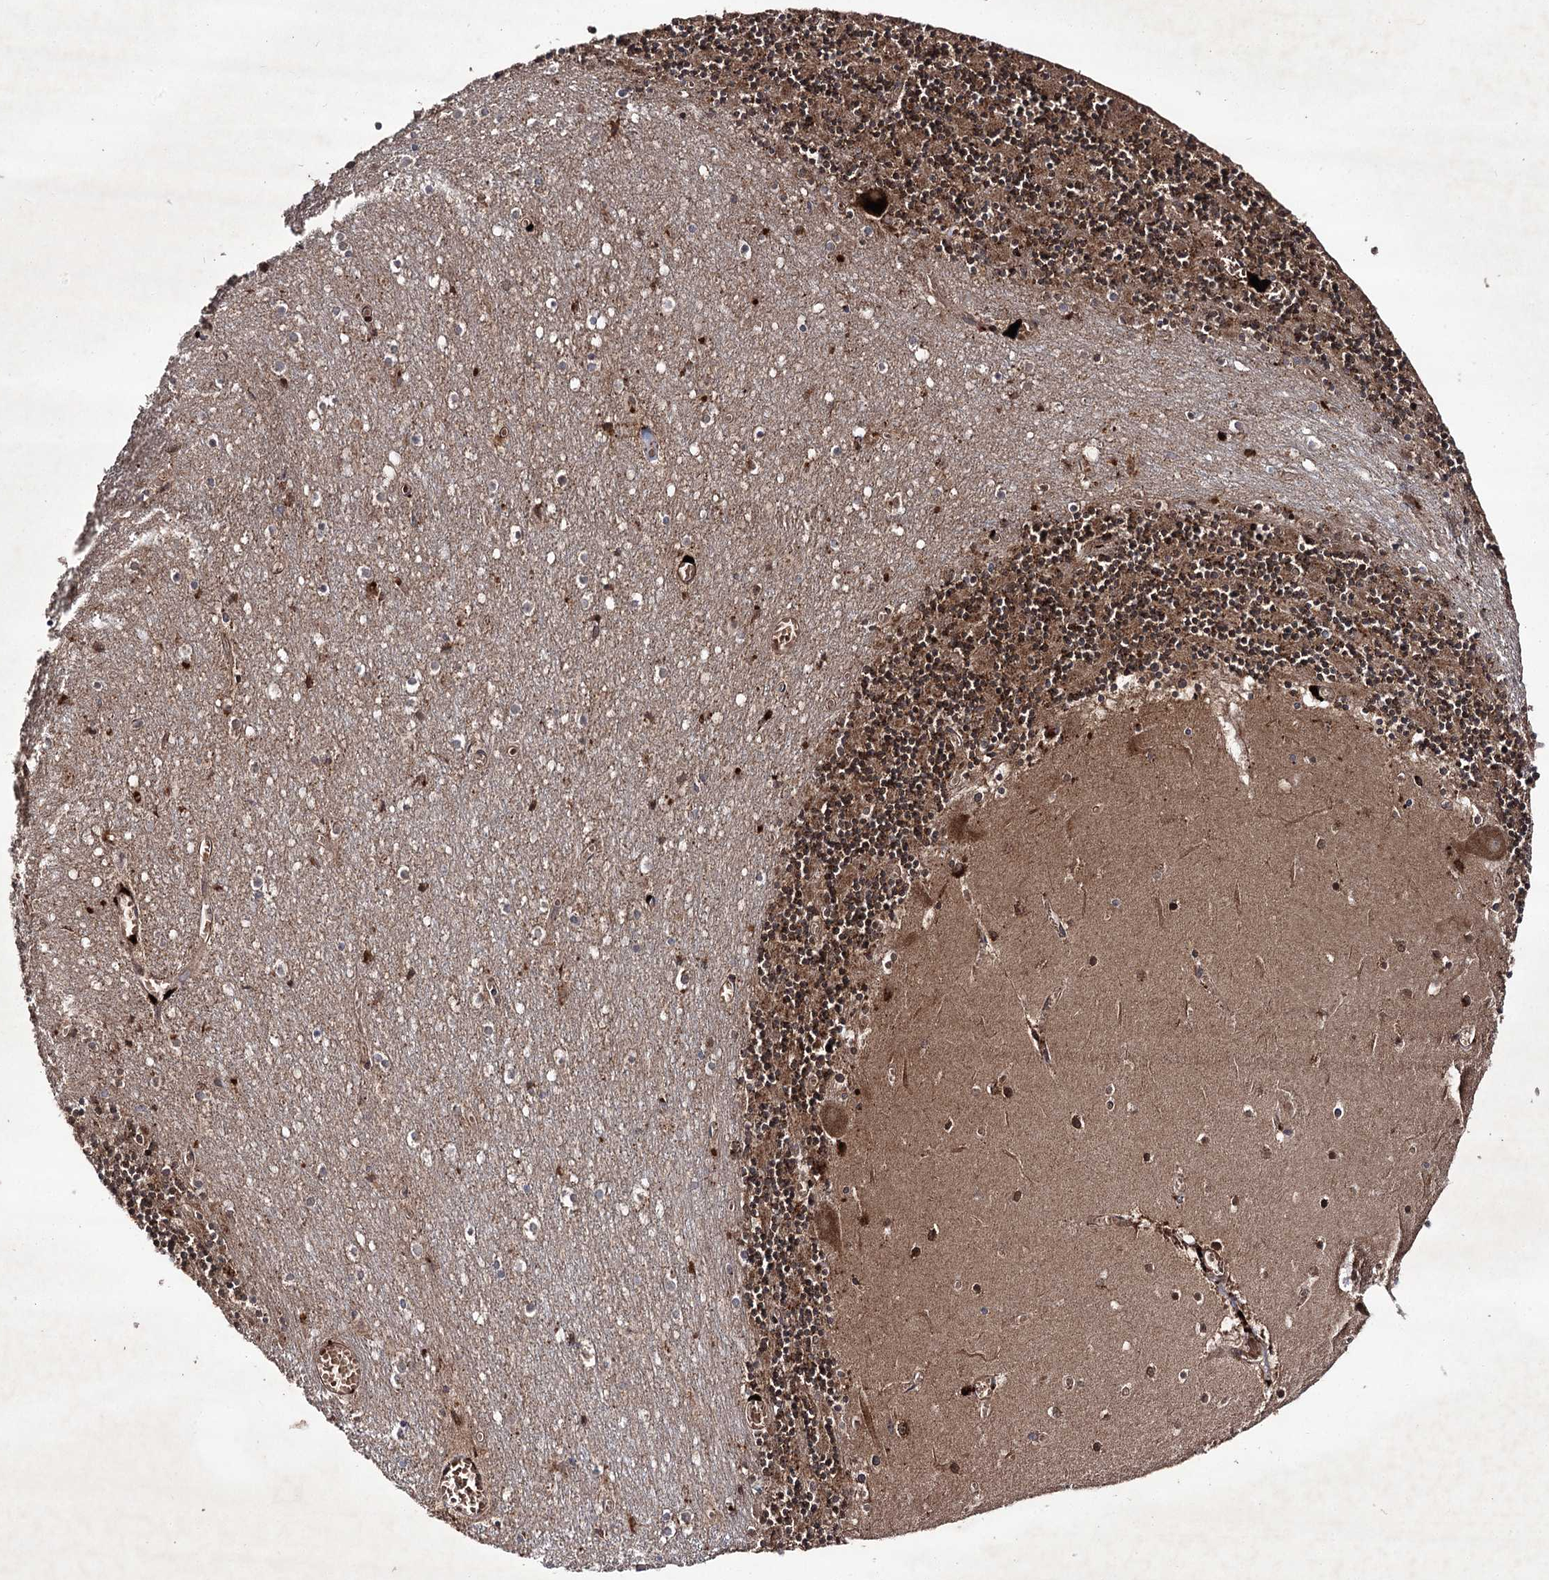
{"staining": {"intensity": "strong", "quantity": ">75%", "location": "cytoplasmic/membranous"}, "tissue": "cerebellum", "cell_type": "Cells in granular layer", "image_type": "normal", "snomed": [{"axis": "morphology", "description": "Normal tissue, NOS"}, {"axis": "topography", "description": "Cerebellum"}], "caption": "Immunohistochemistry histopathology image of benign human cerebellum stained for a protein (brown), which demonstrates high levels of strong cytoplasmic/membranous staining in about >75% of cells in granular layer.", "gene": "ALG9", "patient": {"sex": "female", "age": 28}}